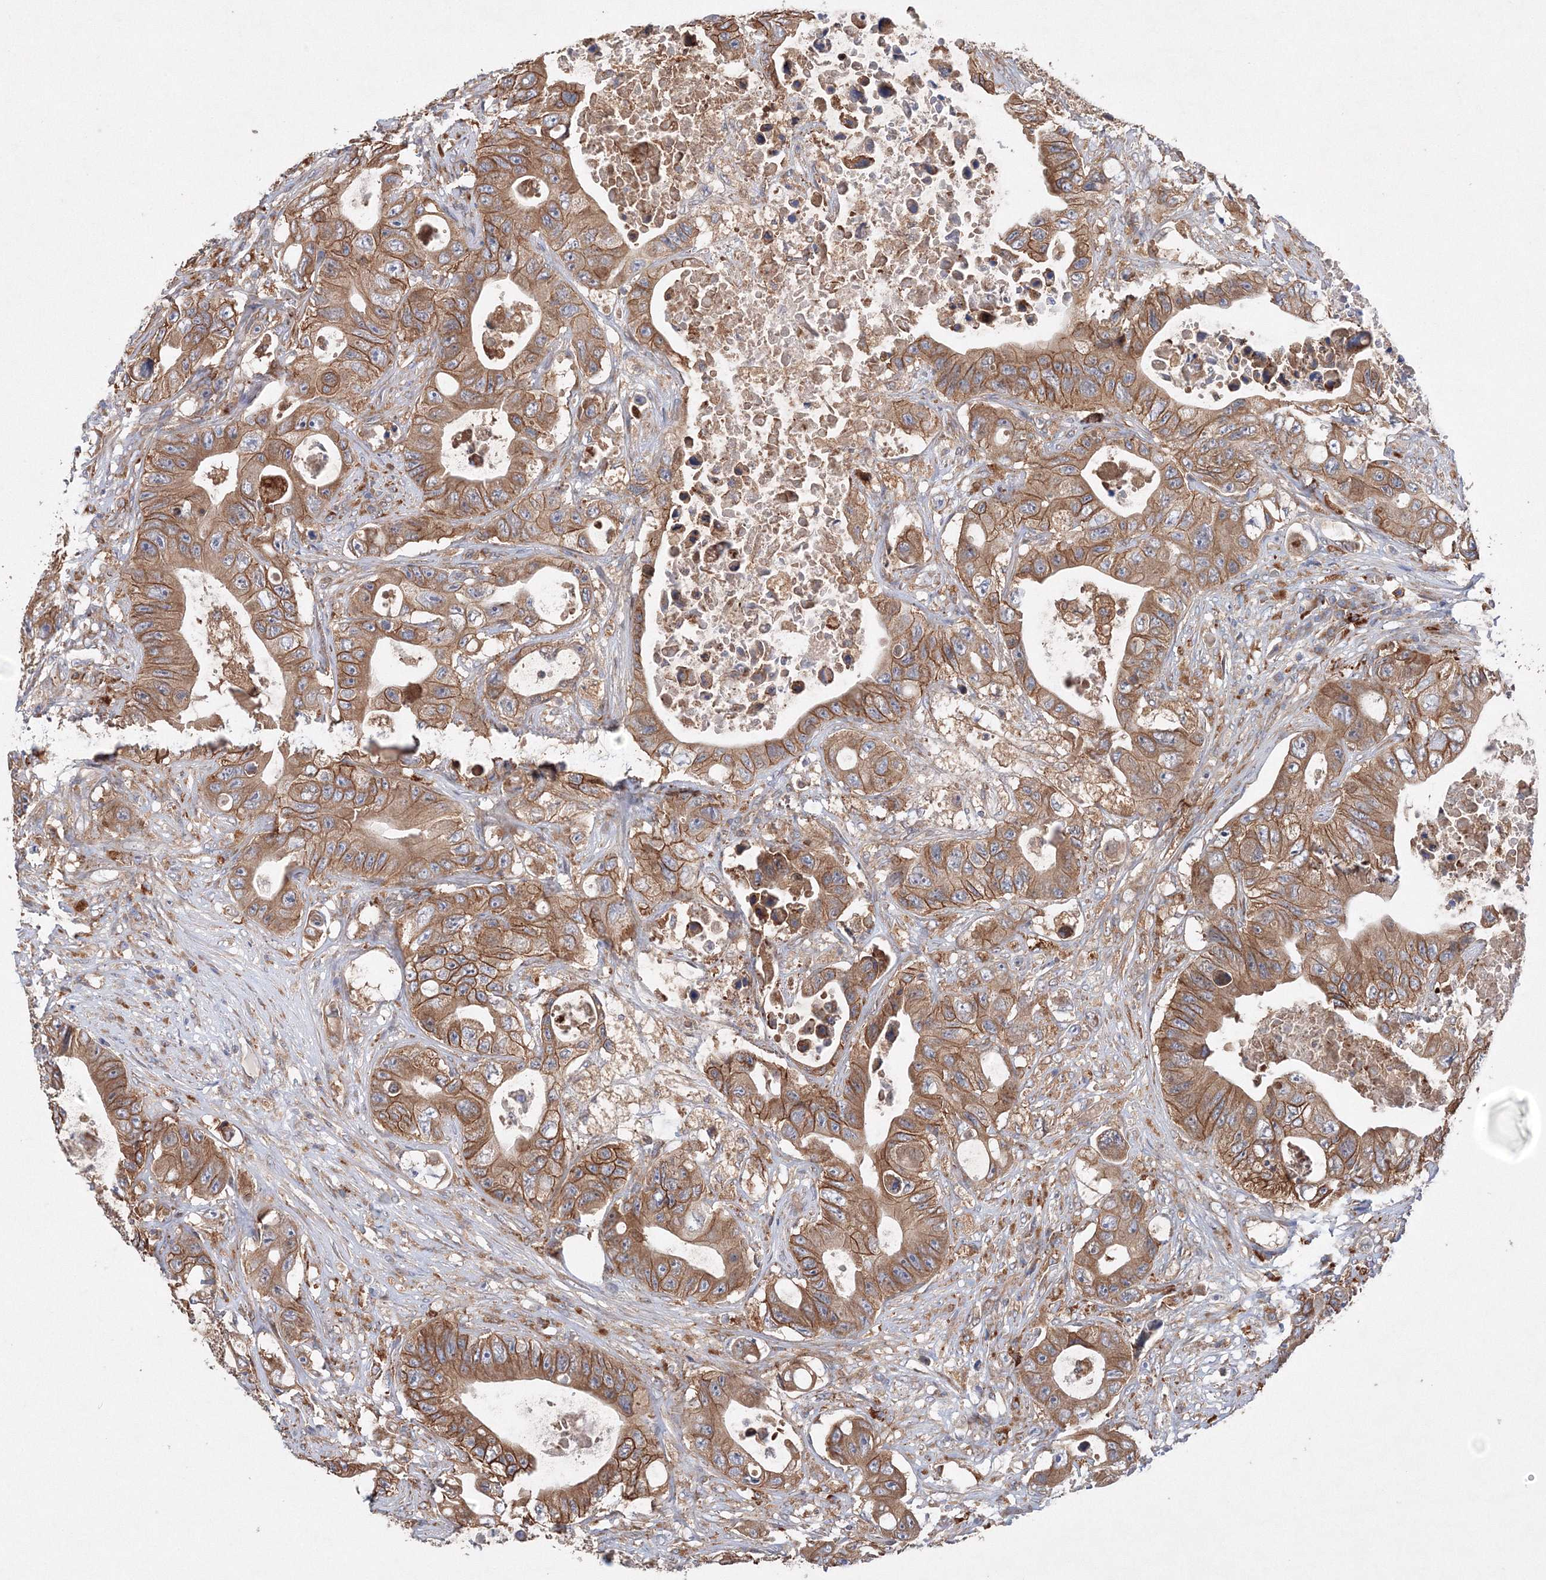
{"staining": {"intensity": "moderate", "quantity": ">75%", "location": "cytoplasmic/membranous"}, "tissue": "colorectal cancer", "cell_type": "Tumor cells", "image_type": "cancer", "snomed": [{"axis": "morphology", "description": "Adenocarcinoma, NOS"}, {"axis": "topography", "description": "Colon"}], "caption": "Protein expression analysis of human adenocarcinoma (colorectal) reveals moderate cytoplasmic/membranous staining in approximately >75% of tumor cells.", "gene": "SLC36A1", "patient": {"sex": "female", "age": 46}}